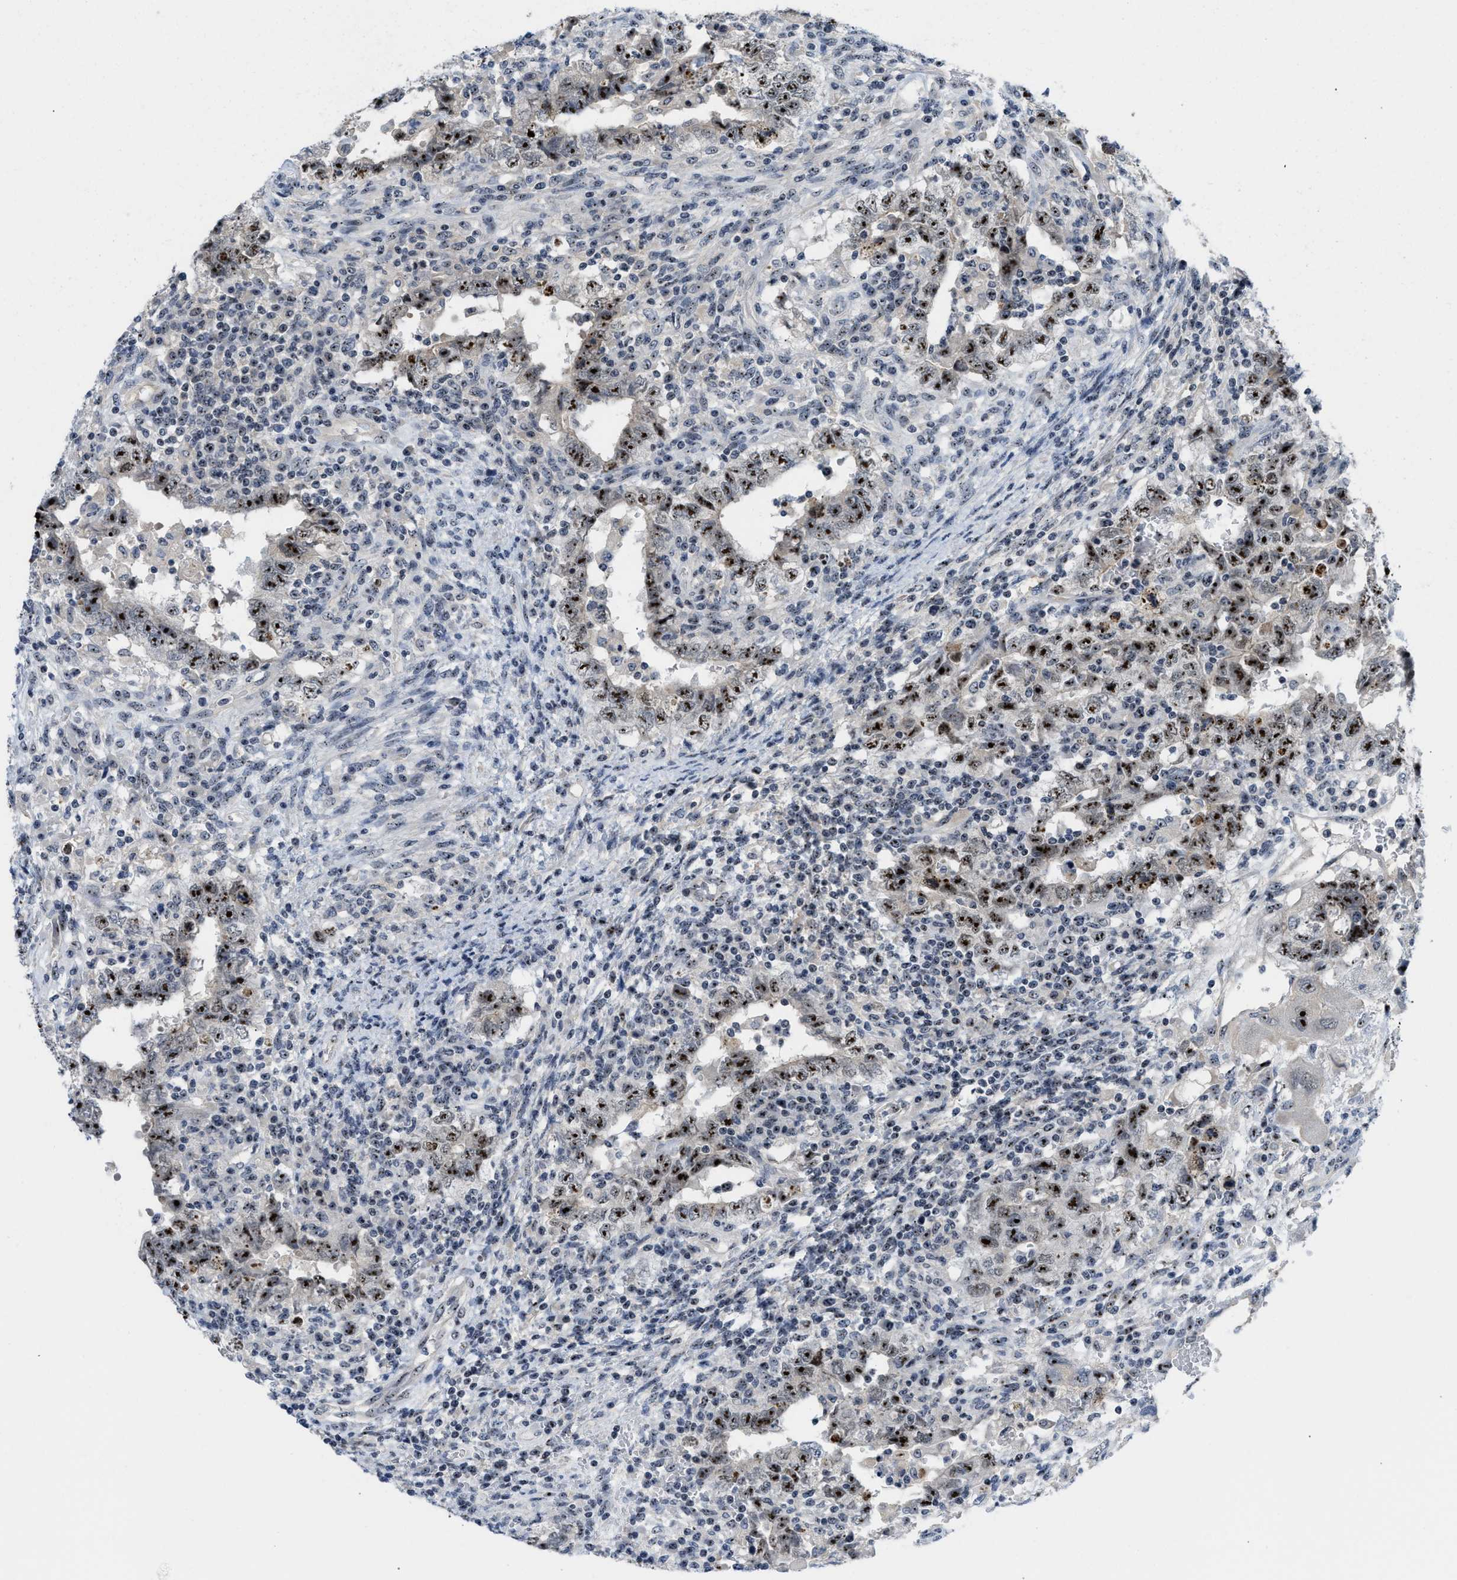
{"staining": {"intensity": "strong", "quantity": ">75%", "location": "nuclear"}, "tissue": "testis cancer", "cell_type": "Tumor cells", "image_type": "cancer", "snomed": [{"axis": "morphology", "description": "Carcinoma, Embryonal, NOS"}, {"axis": "topography", "description": "Testis"}], "caption": "The image exhibits a brown stain indicating the presence of a protein in the nuclear of tumor cells in embryonal carcinoma (testis). Nuclei are stained in blue.", "gene": "NOP58", "patient": {"sex": "male", "age": 26}}